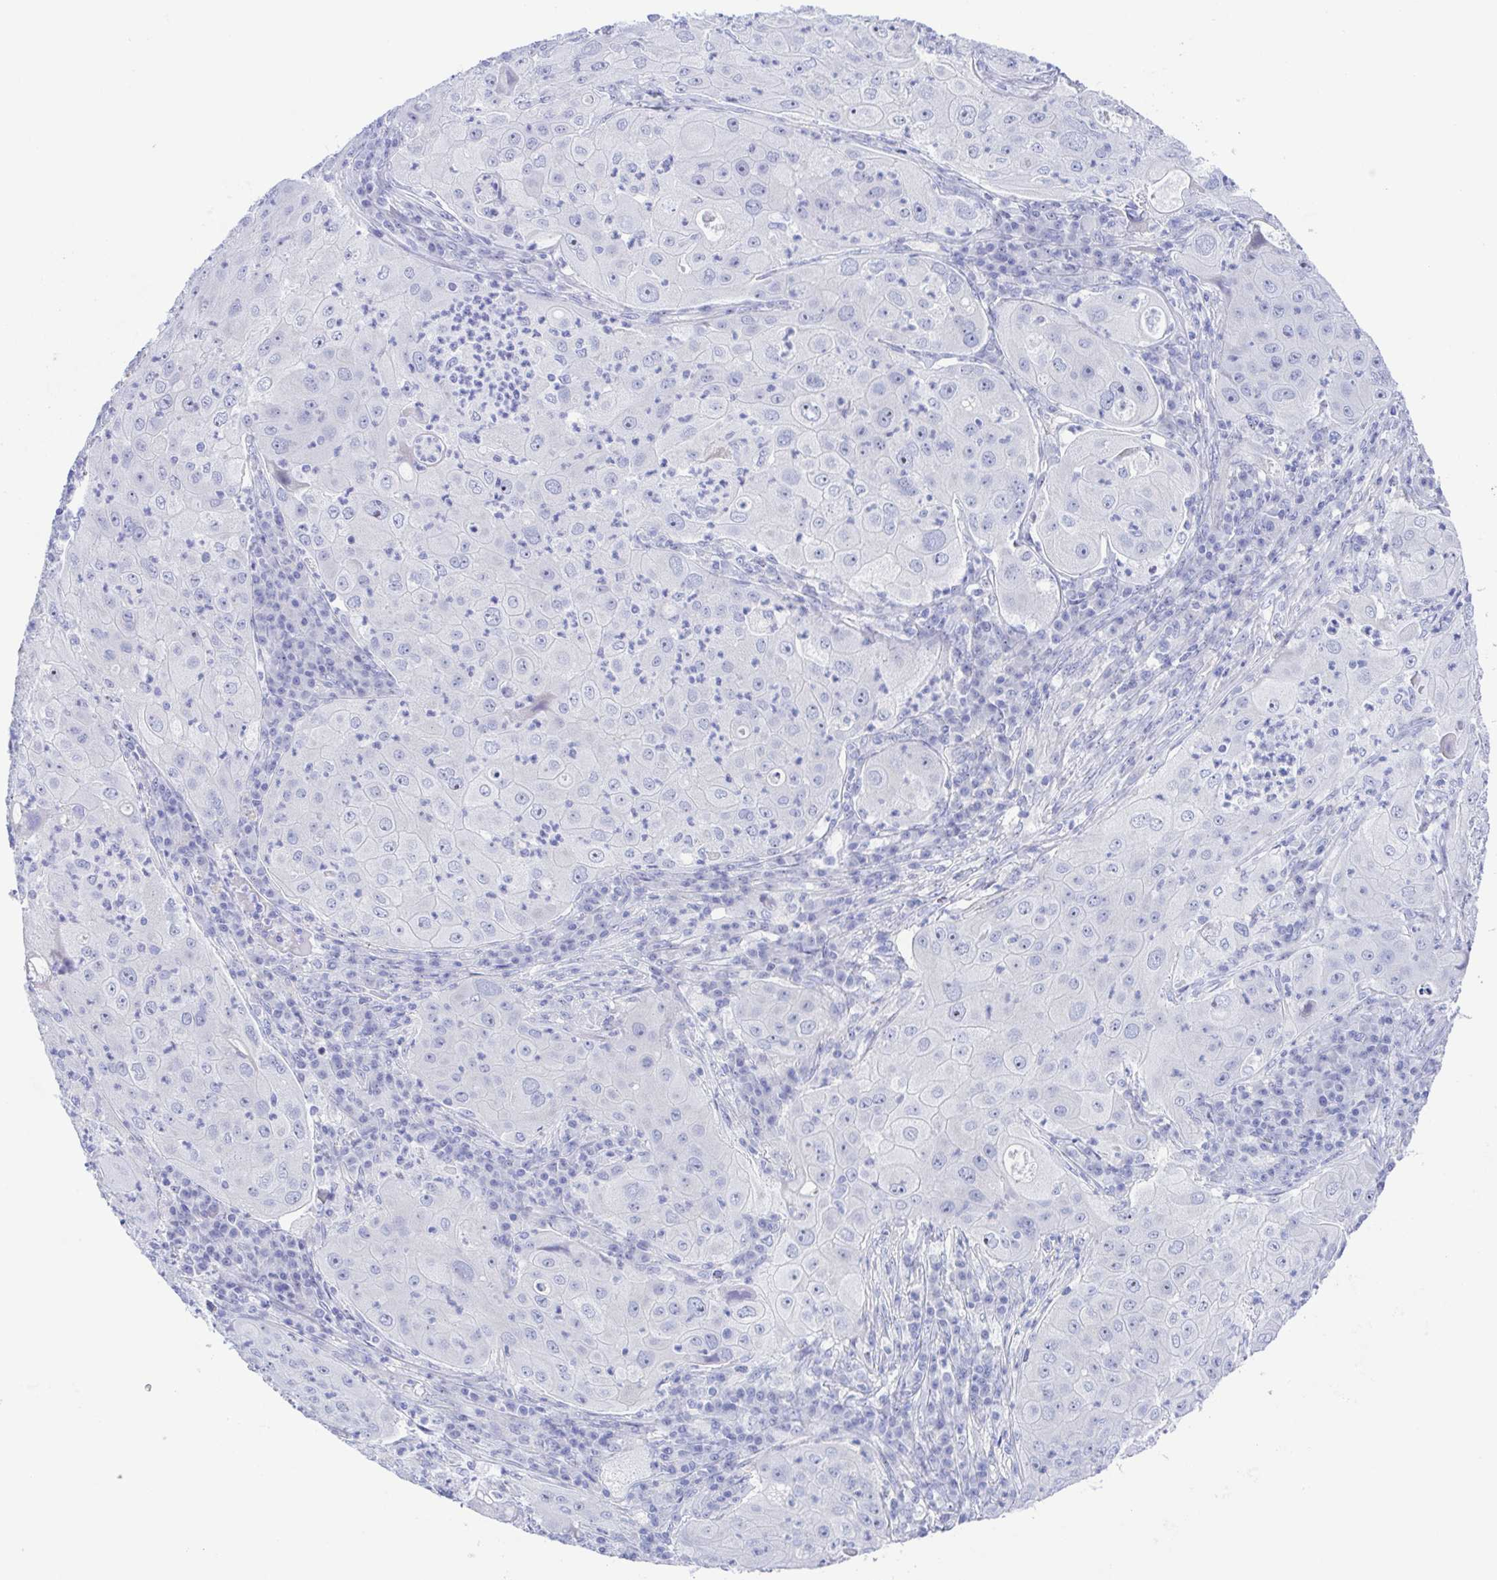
{"staining": {"intensity": "negative", "quantity": "none", "location": "none"}, "tissue": "lung cancer", "cell_type": "Tumor cells", "image_type": "cancer", "snomed": [{"axis": "morphology", "description": "Squamous cell carcinoma, NOS"}, {"axis": "topography", "description": "Lung"}], "caption": "Immunohistochemistry (IHC) micrograph of squamous cell carcinoma (lung) stained for a protein (brown), which reveals no positivity in tumor cells.", "gene": "MUCL3", "patient": {"sex": "female", "age": 59}}